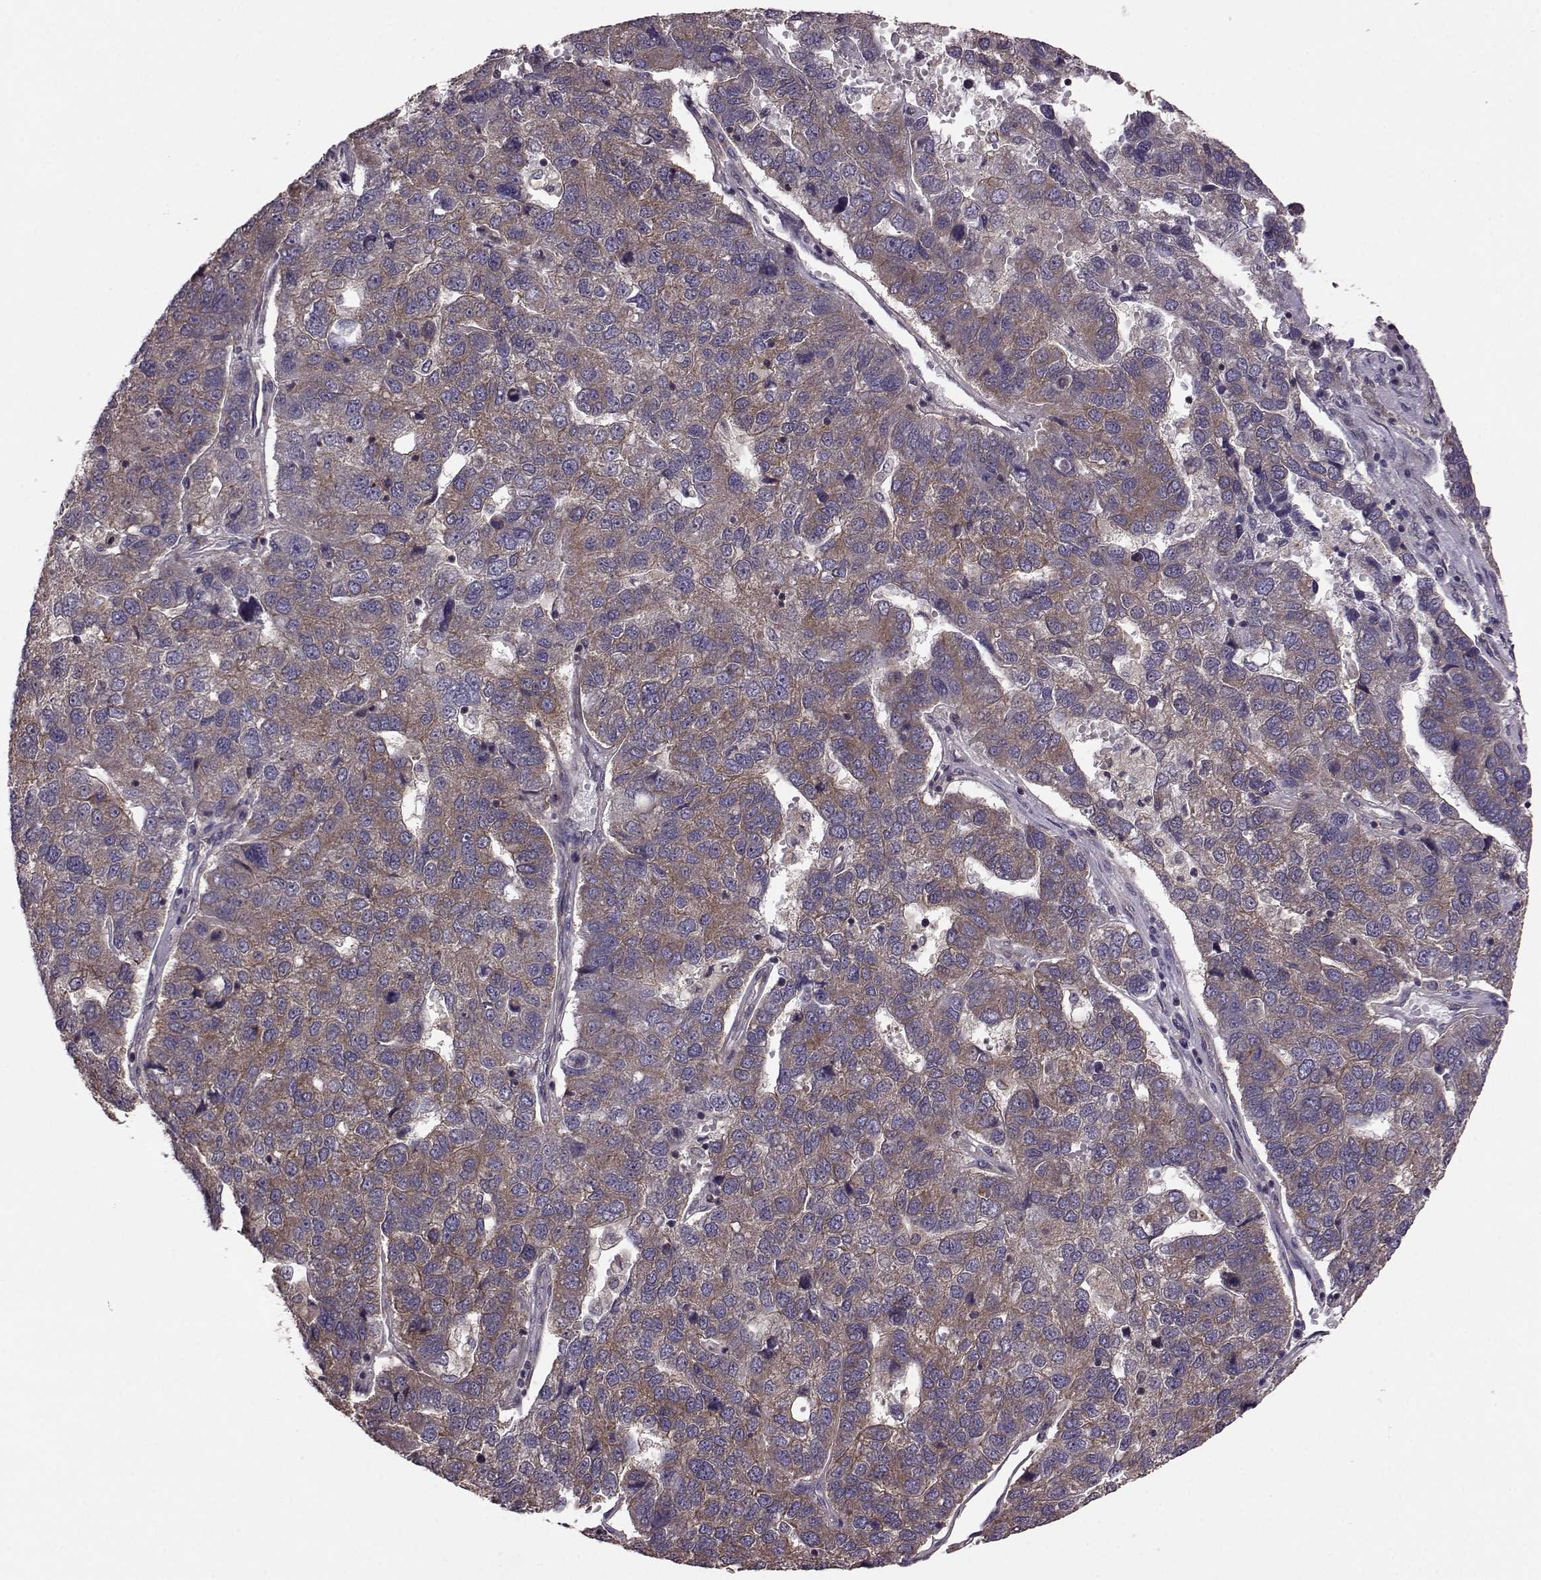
{"staining": {"intensity": "strong", "quantity": ">75%", "location": "cytoplasmic/membranous"}, "tissue": "pancreatic cancer", "cell_type": "Tumor cells", "image_type": "cancer", "snomed": [{"axis": "morphology", "description": "Adenocarcinoma, NOS"}, {"axis": "topography", "description": "Pancreas"}], "caption": "Pancreatic adenocarcinoma stained with IHC demonstrates strong cytoplasmic/membranous expression in approximately >75% of tumor cells.", "gene": "FNIP2", "patient": {"sex": "female", "age": 61}}